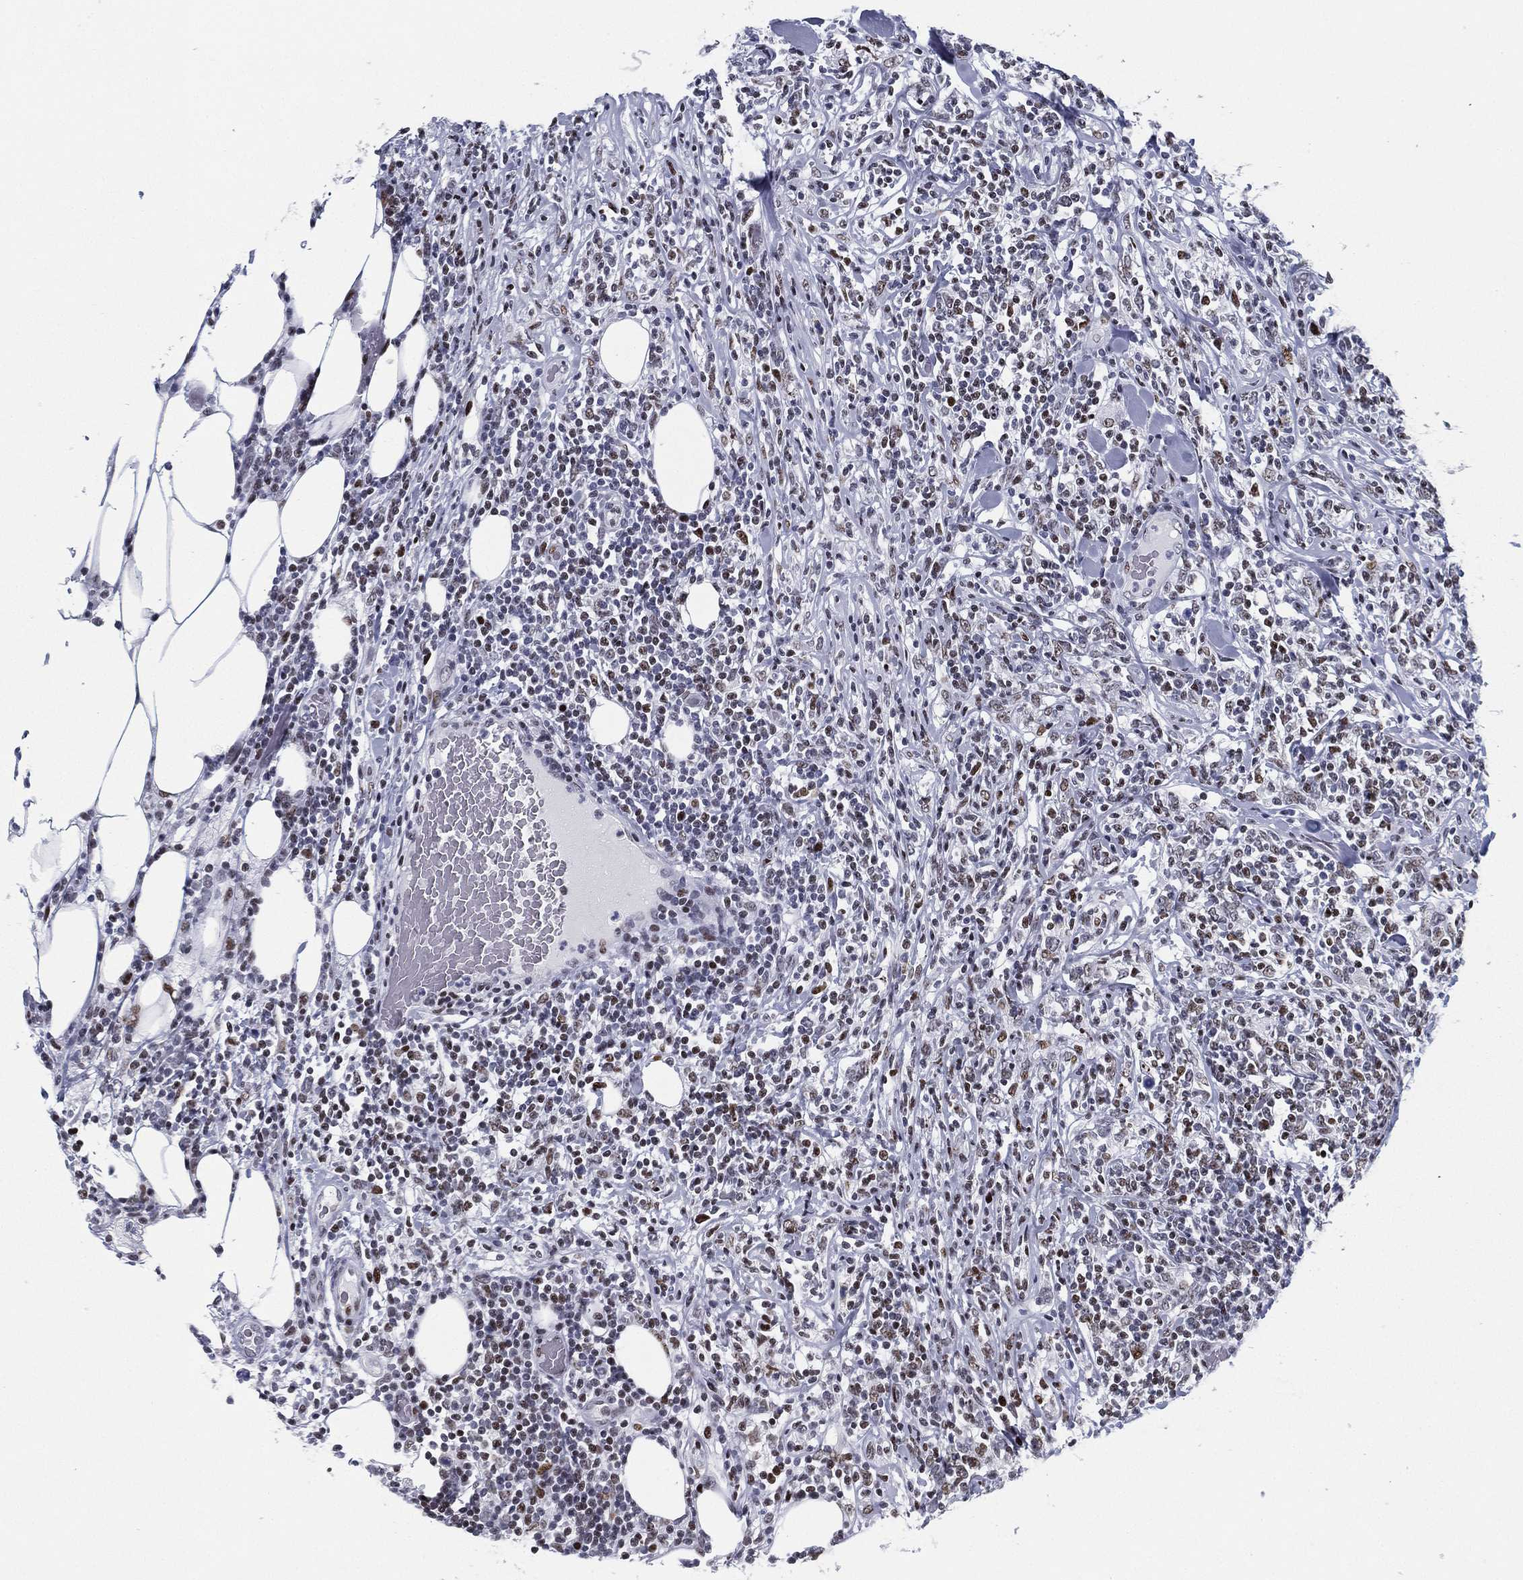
{"staining": {"intensity": "strong", "quantity": "25%-75%", "location": "nuclear"}, "tissue": "lymphoma", "cell_type": "Tumor cells", "image_type": "cancer", "snomed": [{"axis": "morphology", "description": "Malignant lymphoma, non-Hodgkin's type, High grade"}, {"axis": "topography", "description": "Lymph node"}], "caption": "High-grade malignant lymphoma, non-Hodgkin's type was stained to show a protein in brown. There is high levels of strong nuclear staining in approximately 25%-75% of tumor cells. The staining is performed using DAB (3,3'-diaminobenzidine) brown chromogen to label protein expression. The nuclei are counter-stained blue using hematoxylin.", "gene": "CYB561D2", "patient": {"sex": "female", "age": 84}}